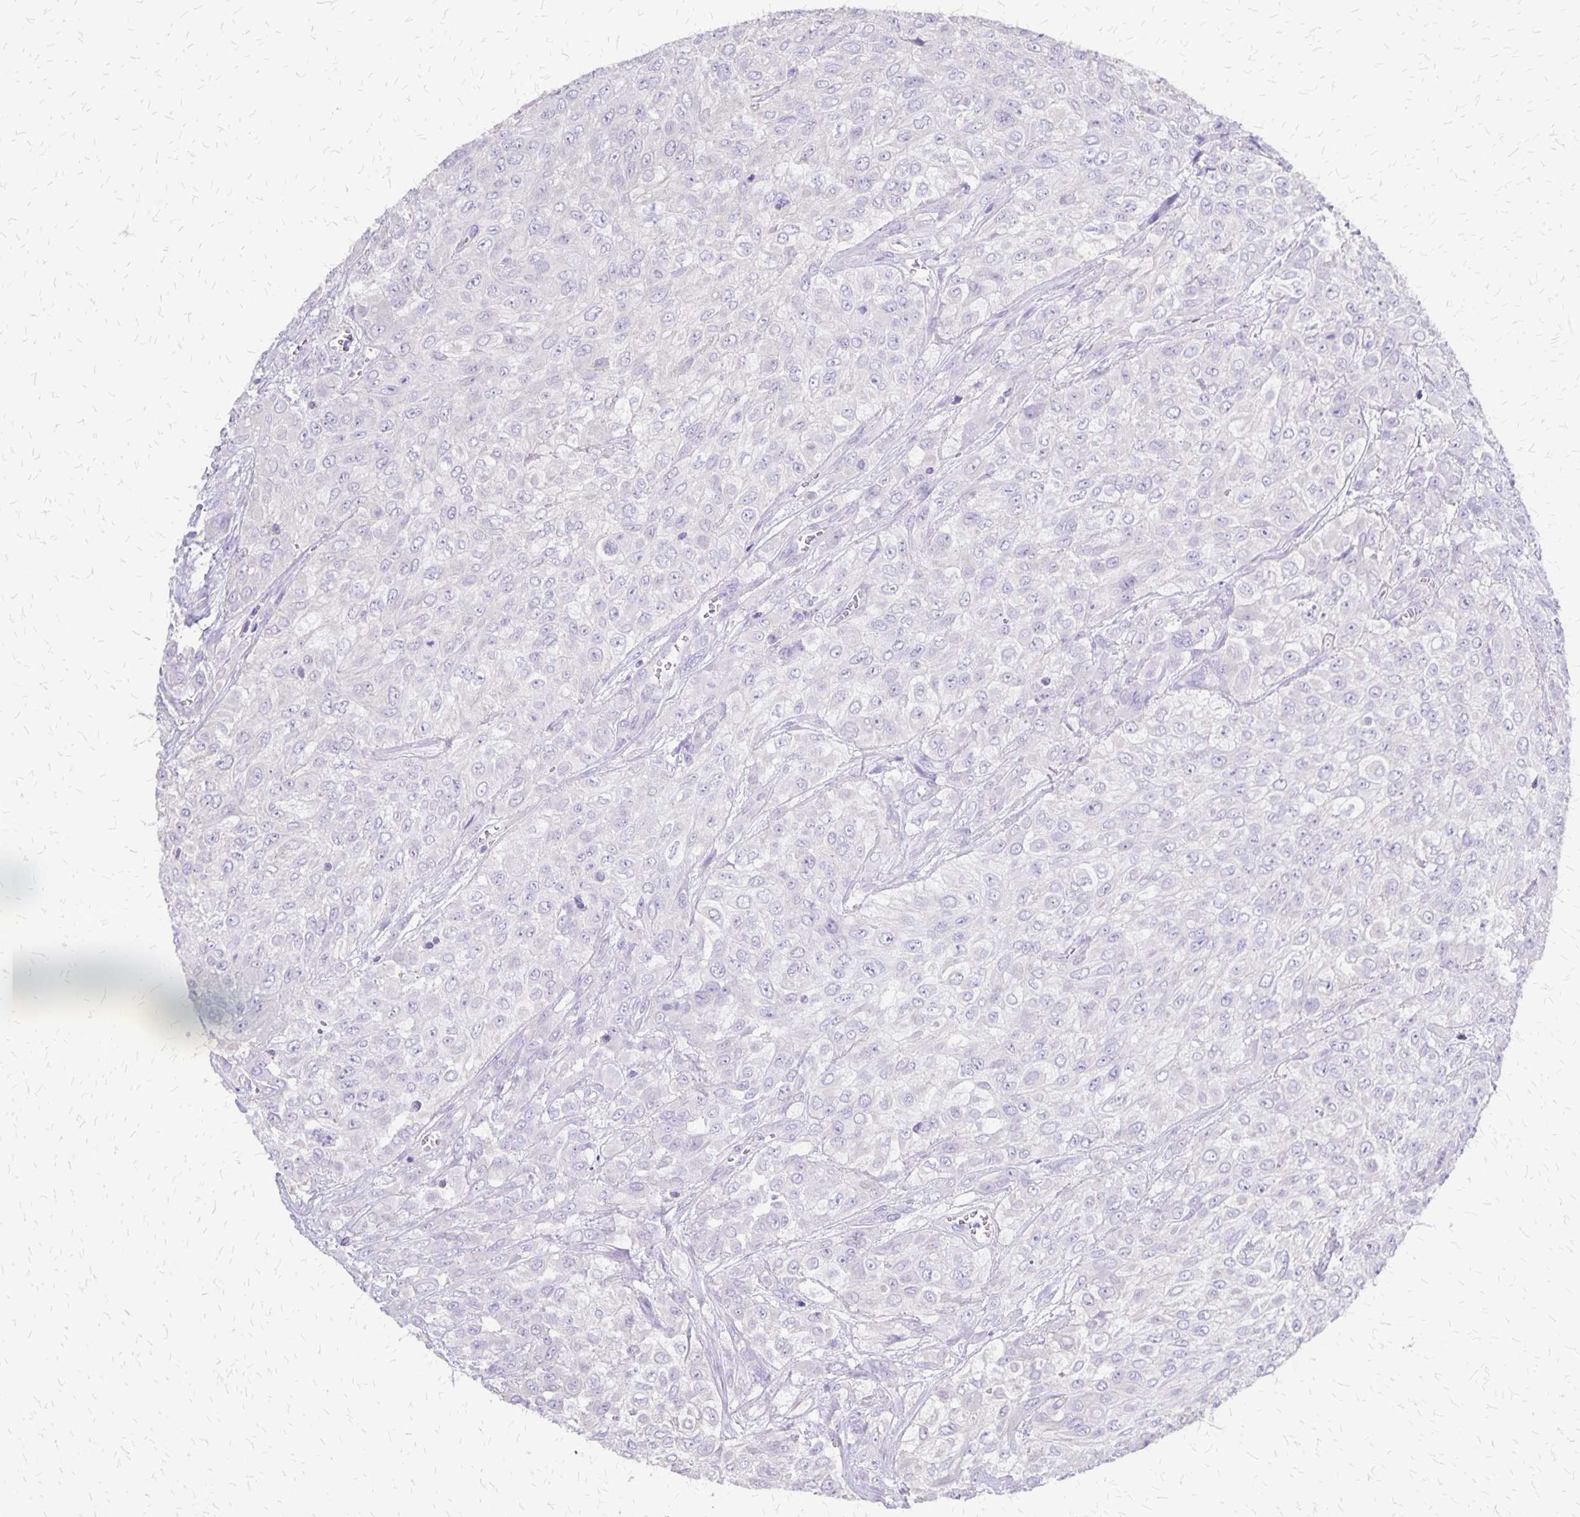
{"staining": {"intensity": "negative", "quantity": "none", "location": "none"}, "tissue": "urothelial cancer", "cell_type": "Tumor cells", "image_type": "cancer", "snomed": [{"axis": "morphology", "description": "Urothelial carcinoma, High grade"}, {"axis": "topography", "description": "Urinary bladder"}], "caption": "This is an immunohistochemistry (IHC) micrograph of human high-grade urothelial carcinoma. There is no expression in tumor cells.", "gene": "SI", "patient": {"sex": "male", "age": 57}}